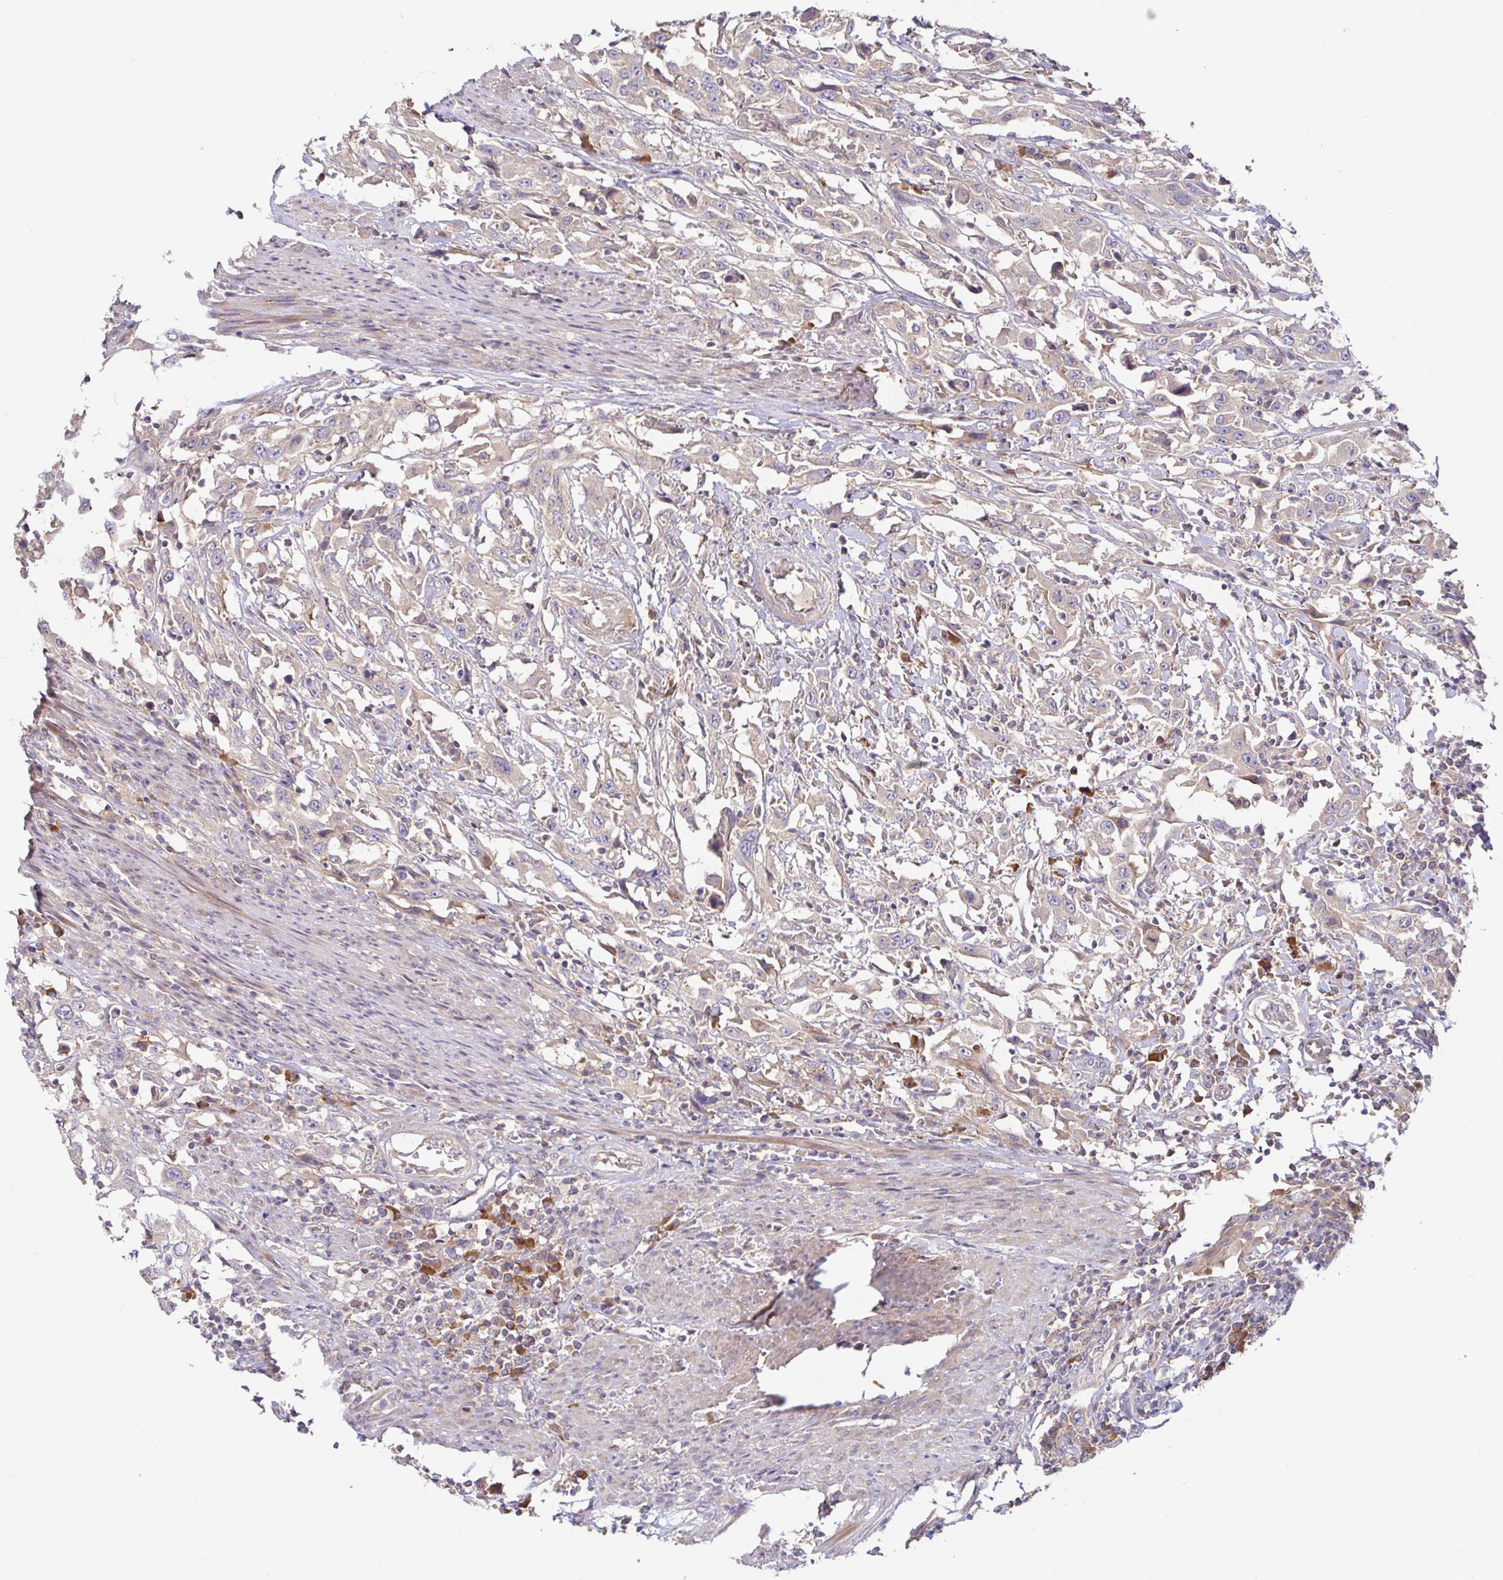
{"staining": {"intensity": "weak", "quantity": "25%-75%", "location": "cytoplasmic/membranous"}, "tissue": "urothelial cancer", "cell_type": "Tumor cells", "image_type": "cancer", "snomed": [{"axis": "morphology", "description": "Urothelial carcinoma, High grade"}, {"axis": "topography", "description": "Urinary bladder"}], "caption": "A brown stain shows weak cytoplasmic/membranous staining of a protein in human urothelial cancer tumor cells.", "gene": "LARP1", "patient": {"sex": "male", "age": 61}}